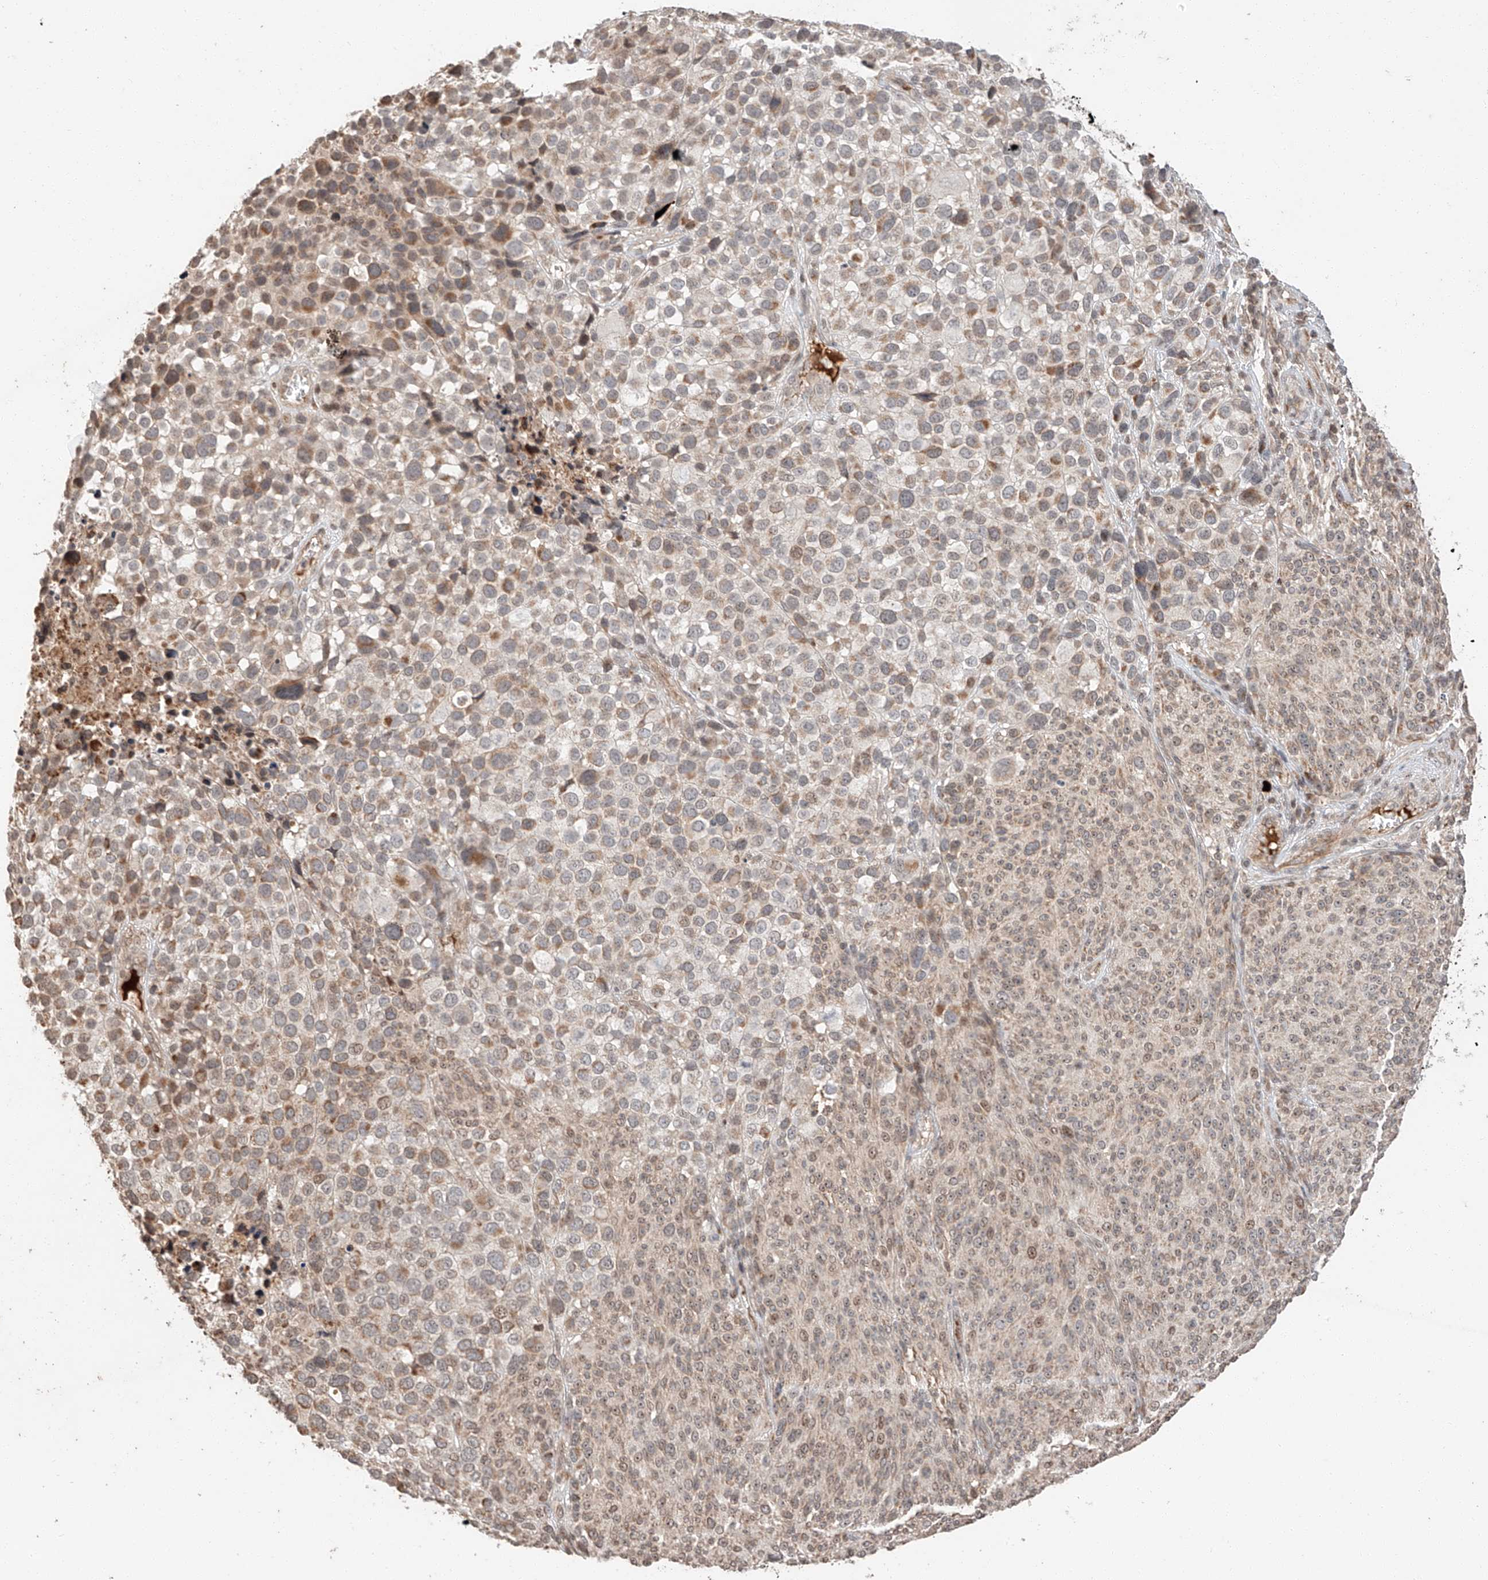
{"staining": {"intensity": "moderate", "quantity": "<25%", "location": "cytoplasmic/membranous"}, "tissue": "melanoma", "cell_type": "Tumor cells", "image_type": "cancer", "snomed": [{"axis": "morphology", "description": "Malignant melanoma, NOS"}, {"axis": "topography", "description": "Skin of trunk"}], "caption": "Melanoma tissue reveals moderate cytoplasmic/membranous staining in about <25% of tumor cells, visualized by immunohistochemistry. (Brightfield microscopy of DAB IHC at high magnification).", "gene": "ARHGAP33", "patient": {"sex": "male", "age": 71}}